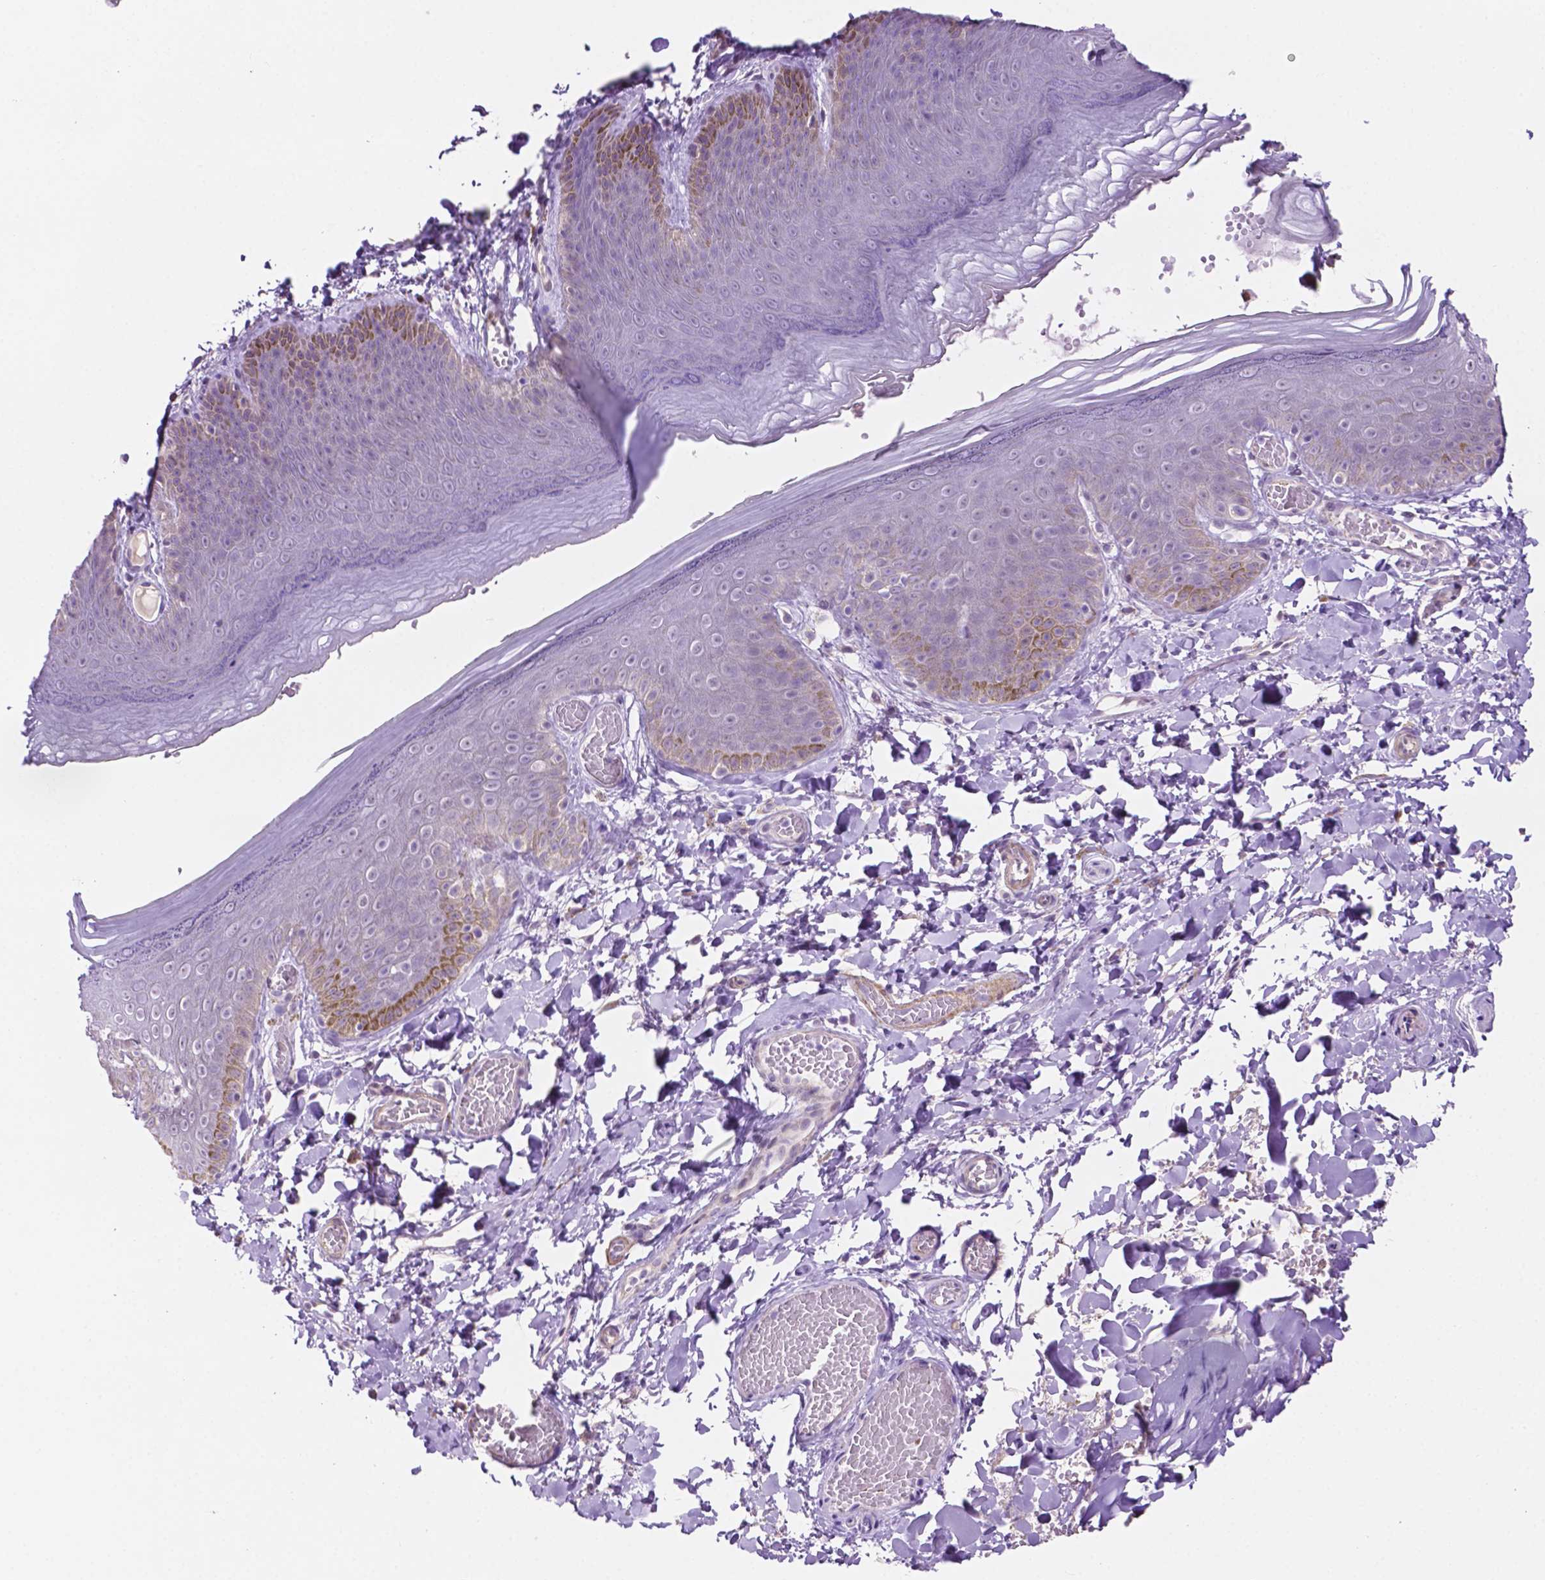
{"staining": {"intensity": "negative", "quantity": "none", "location": "none"}, "tissue": "skin", "cell_type": "Epidermal cells", "image_type": "normal", "snomed": [{"axis": "morphology", "description": "Normal tissue, NOS"}, {"axis": "topography", "description": "Anal"}], "caption": "Epidermal cells show no significant protein staining in unremarkable skin.", "gene": "ACY3", "patient": {"sex": "male", "age": 53}}